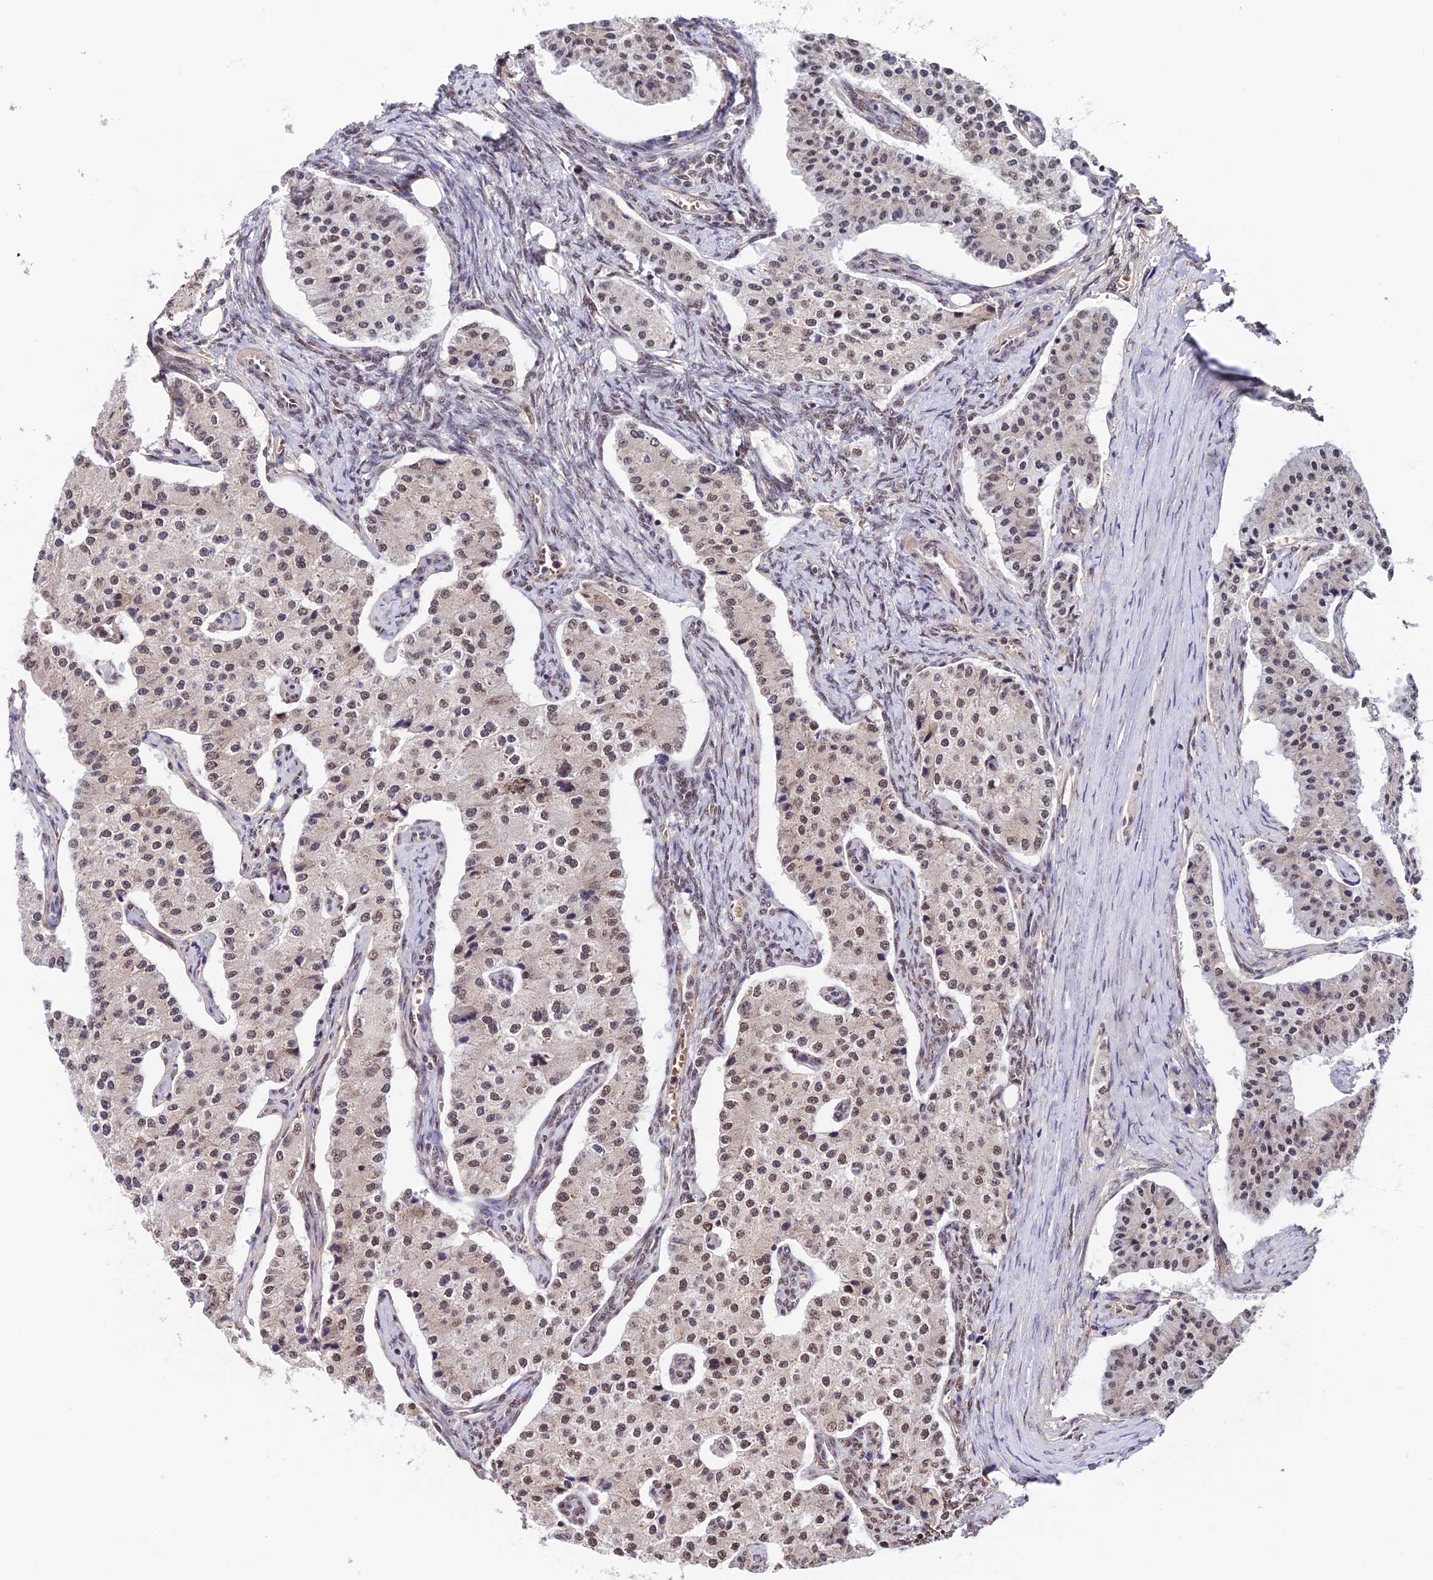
{"staining": {"intensity": "weak", "quantity": "<25%", "location": "nuclear"}, "tissue": "carcinoid", "cell_type": "Tumor cells", "image_type": "cancer", "snomed": [{"axis": "morphology", "description": "Carcinoid, malignant, NOS"}, {"axis": "topography", "description": "Colon"}], "caption": "This is a image of immunohistochemistry (IHC) staining of carcinoid, which shows no positivity in tumor cells.", "gene": "RBM42", "patient": {"sex": "female", "age": 52}}